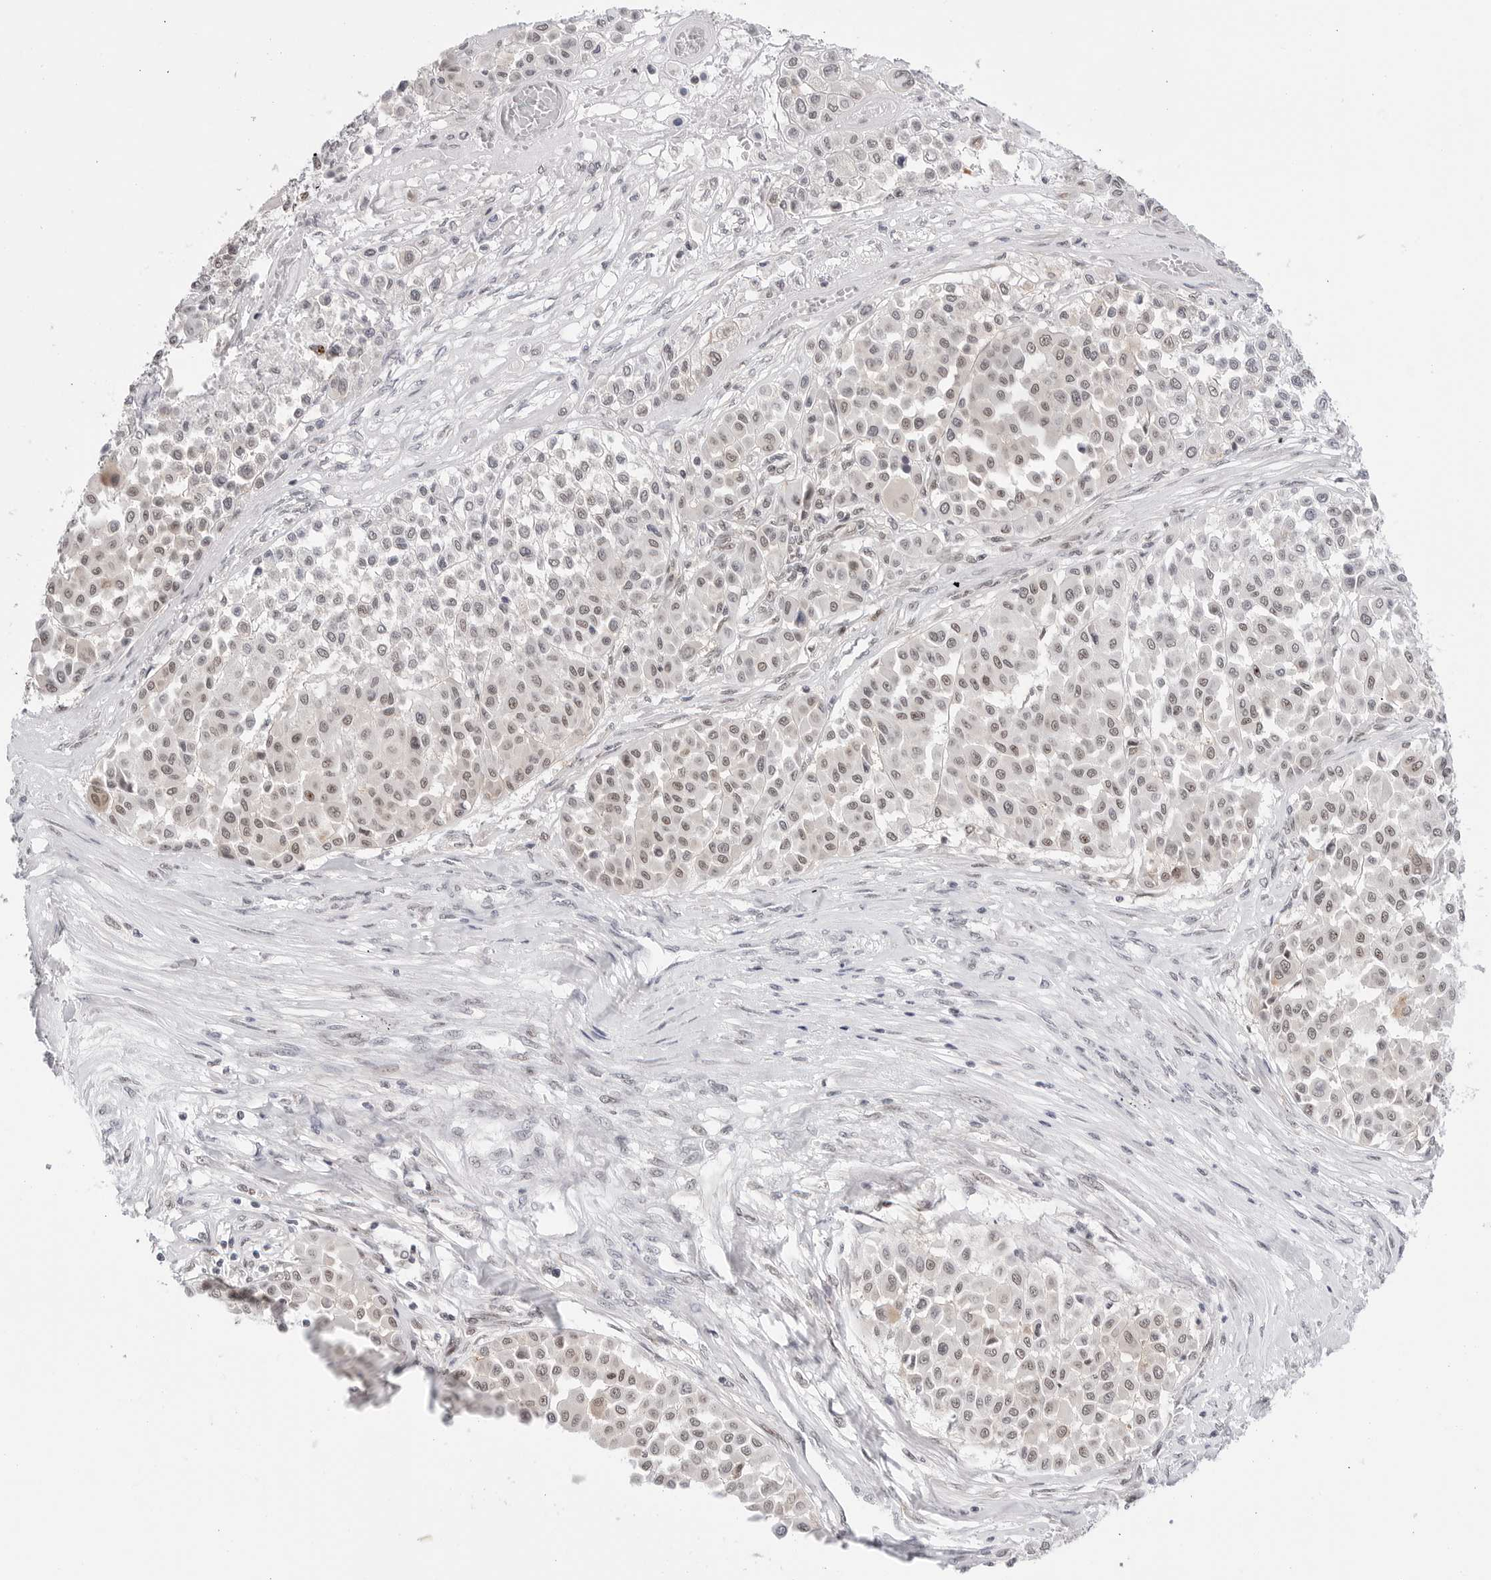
{"staining": {"intensity": "weak", "quantity": "25%-75%", "location": "cytoplasmic/membranous,nuclear"}, "tissue": "melanoma", "cell_type": "Tumor cells", "image_type": "cancer", "snomed": [{"axis": "morphology", "description": "Malignant melanoma, Metastatic site"}, {"axis": "topography", "description": "Soft tissue"}], "caption": "IHC of human malignant melanoma (metastatic site) shows low levels of weak cytoplasmic/membranous and nuclear expression in about 25%-75% of tumor cells. Using DAB (brown) and hematoxylin (blue) stains, captured at high magnification using brightfield microscopy.", "gene": "C1orf162", "patient": {"sex": "male", "age": 41}}